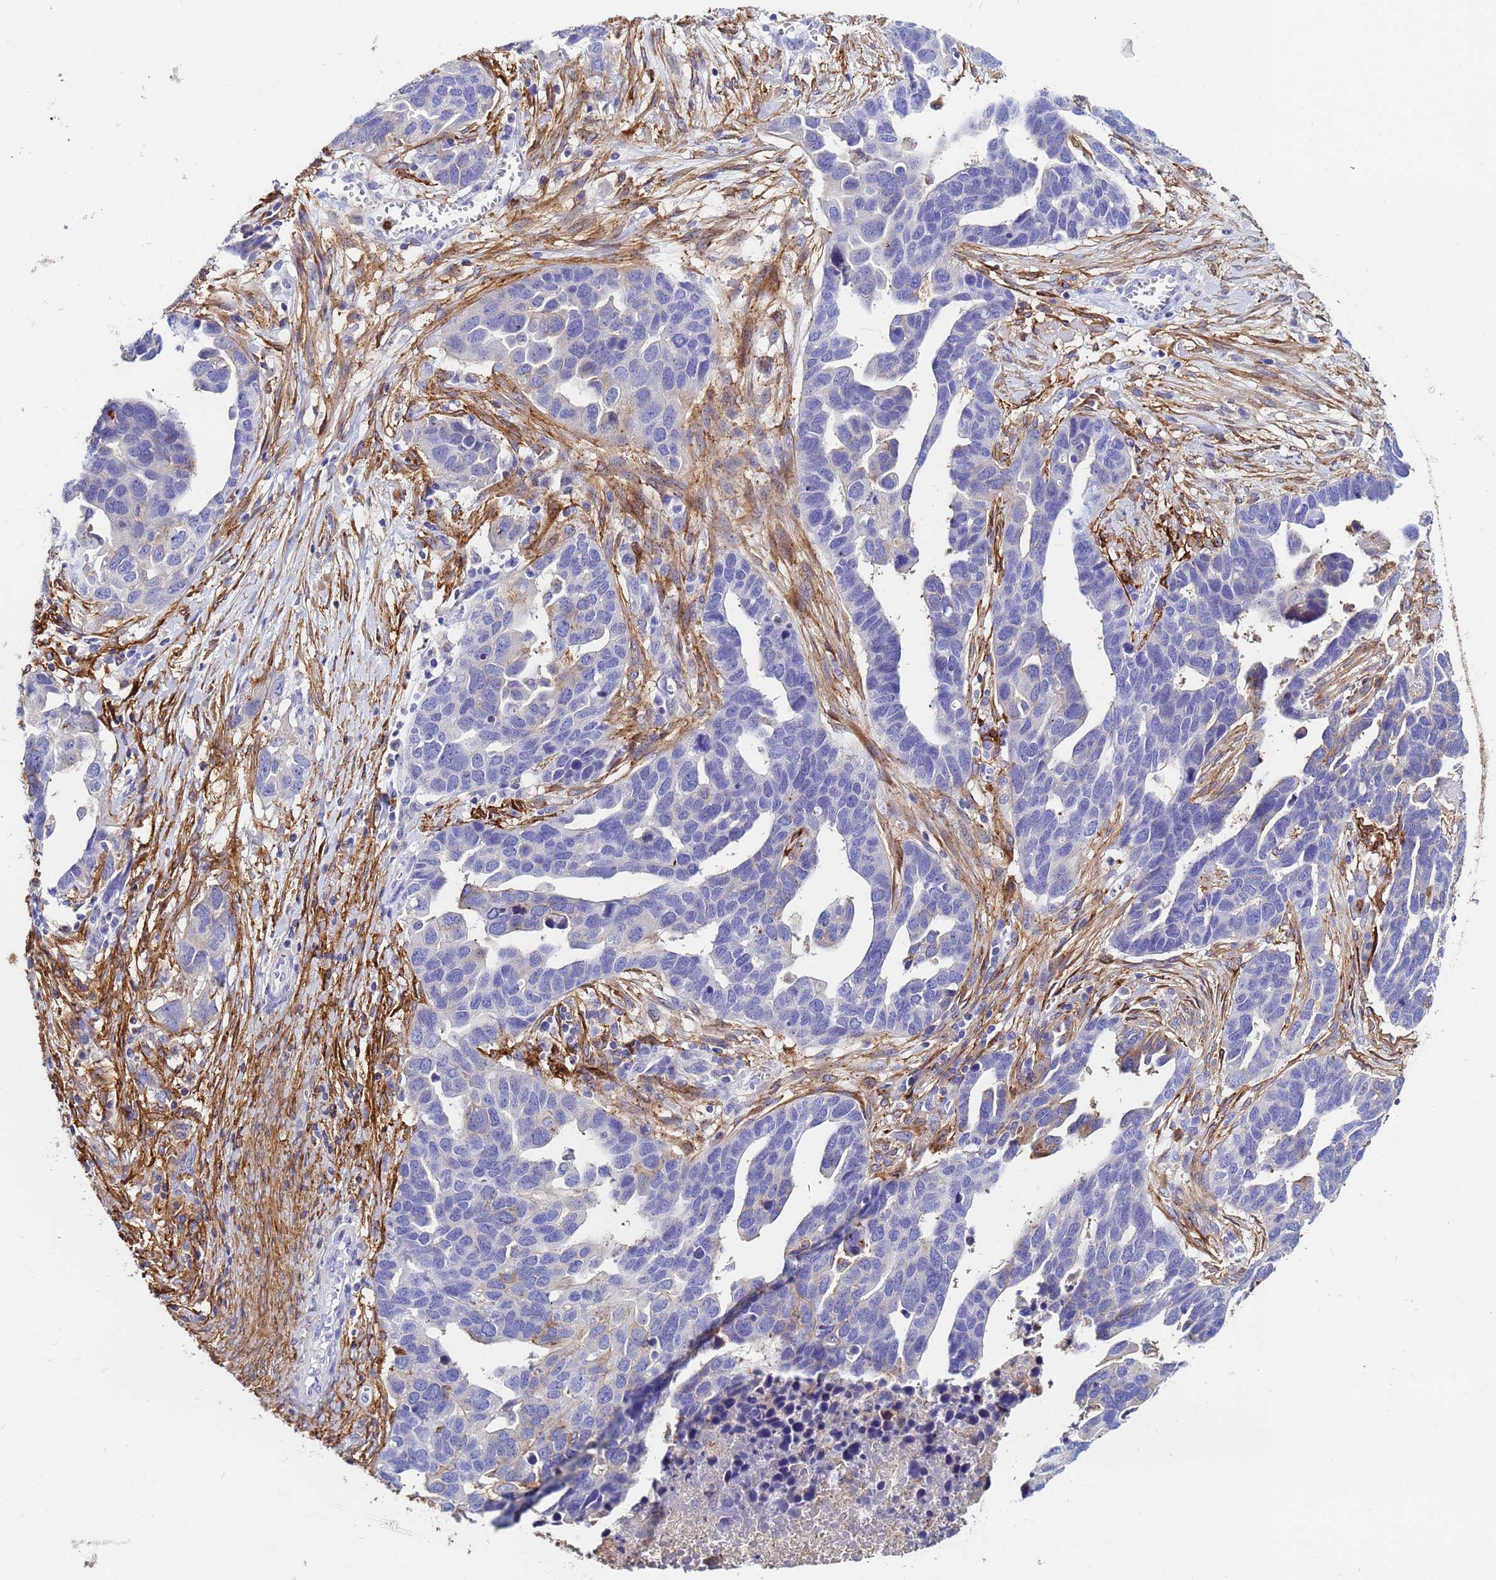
{"staining": {"intensity": "negative", "quantity": "none", "location": "none"}, "tissue": "ovarian cancer", "cell_type": "Tumor cells", "image_type": "cancer", "snomed": [{"axis": "morphology", "description": "Cystadenocarcinoma, serous, NOS"}, {"axis": "topography", "description": "Ovary"}], "caption": "The photomicrograph reveals no staining of tumor cells in serous cystadenocarcinoma (ovarian).", "gene": "BASP1", "patient": {"sex": "female", "age": 54}}